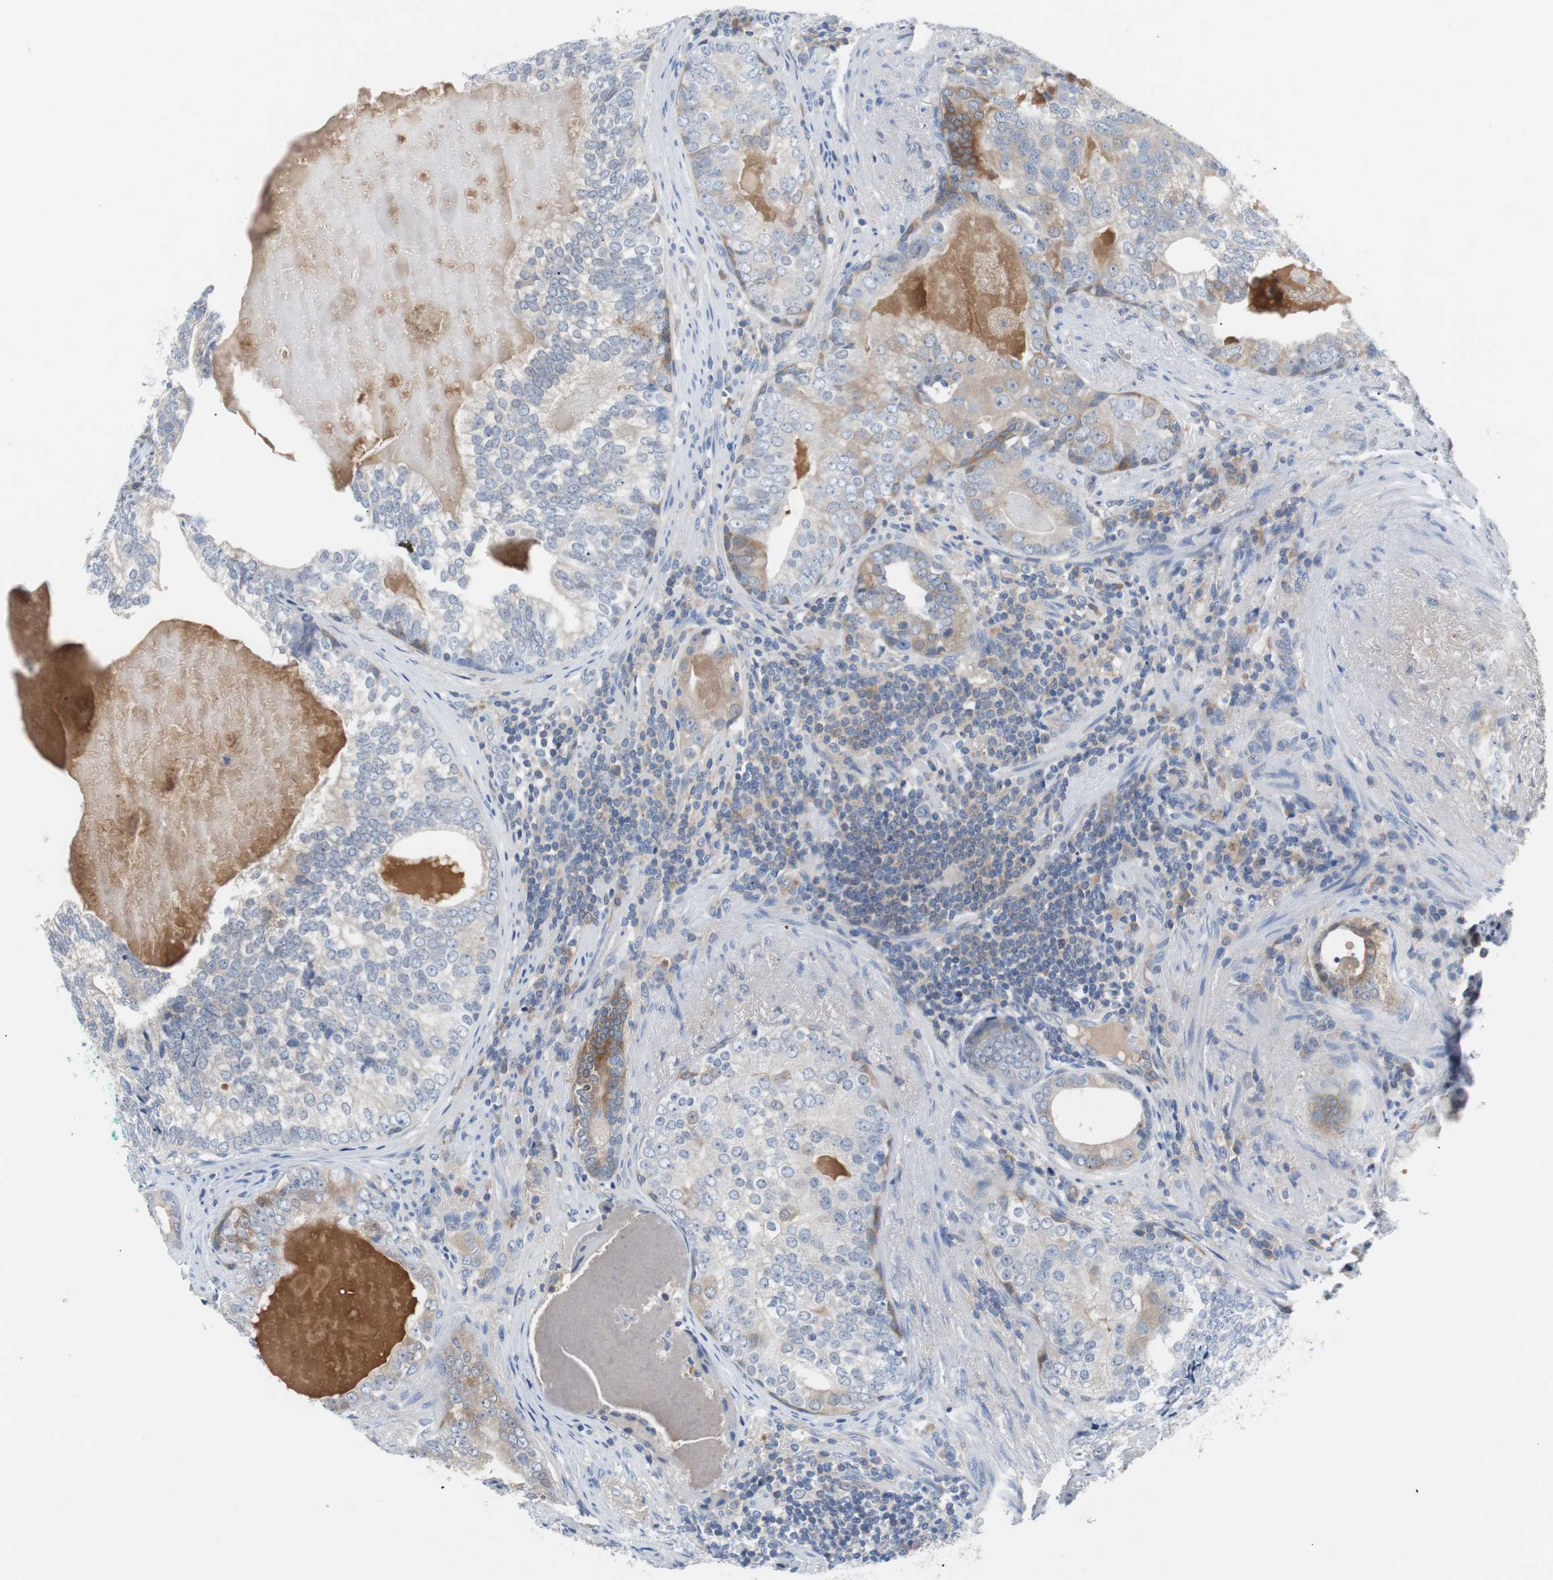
{"staining": {"intensity": "weak", "quantity": "25%-75%", "location": "cytoplasmic/membranous"}, "tissue": "prostate cancer", "cell_type": "Tumor cells", "image_type": "cancer", "snomed": [{"axis": "morphology", "description": "Adenocarcinoma, High grade"}, {"axis": "topography", "description": "Prostate"}], "caption": "About 25%-75% of tumor cells in human prostate adenocarcinoma (high-grade) exhibit weak cytoplasmic/membranous protein expression as visualized by brown immunohistochemical staining.", "gene": "EEF2K", "patient": {"sex": "male", "age": 66}}